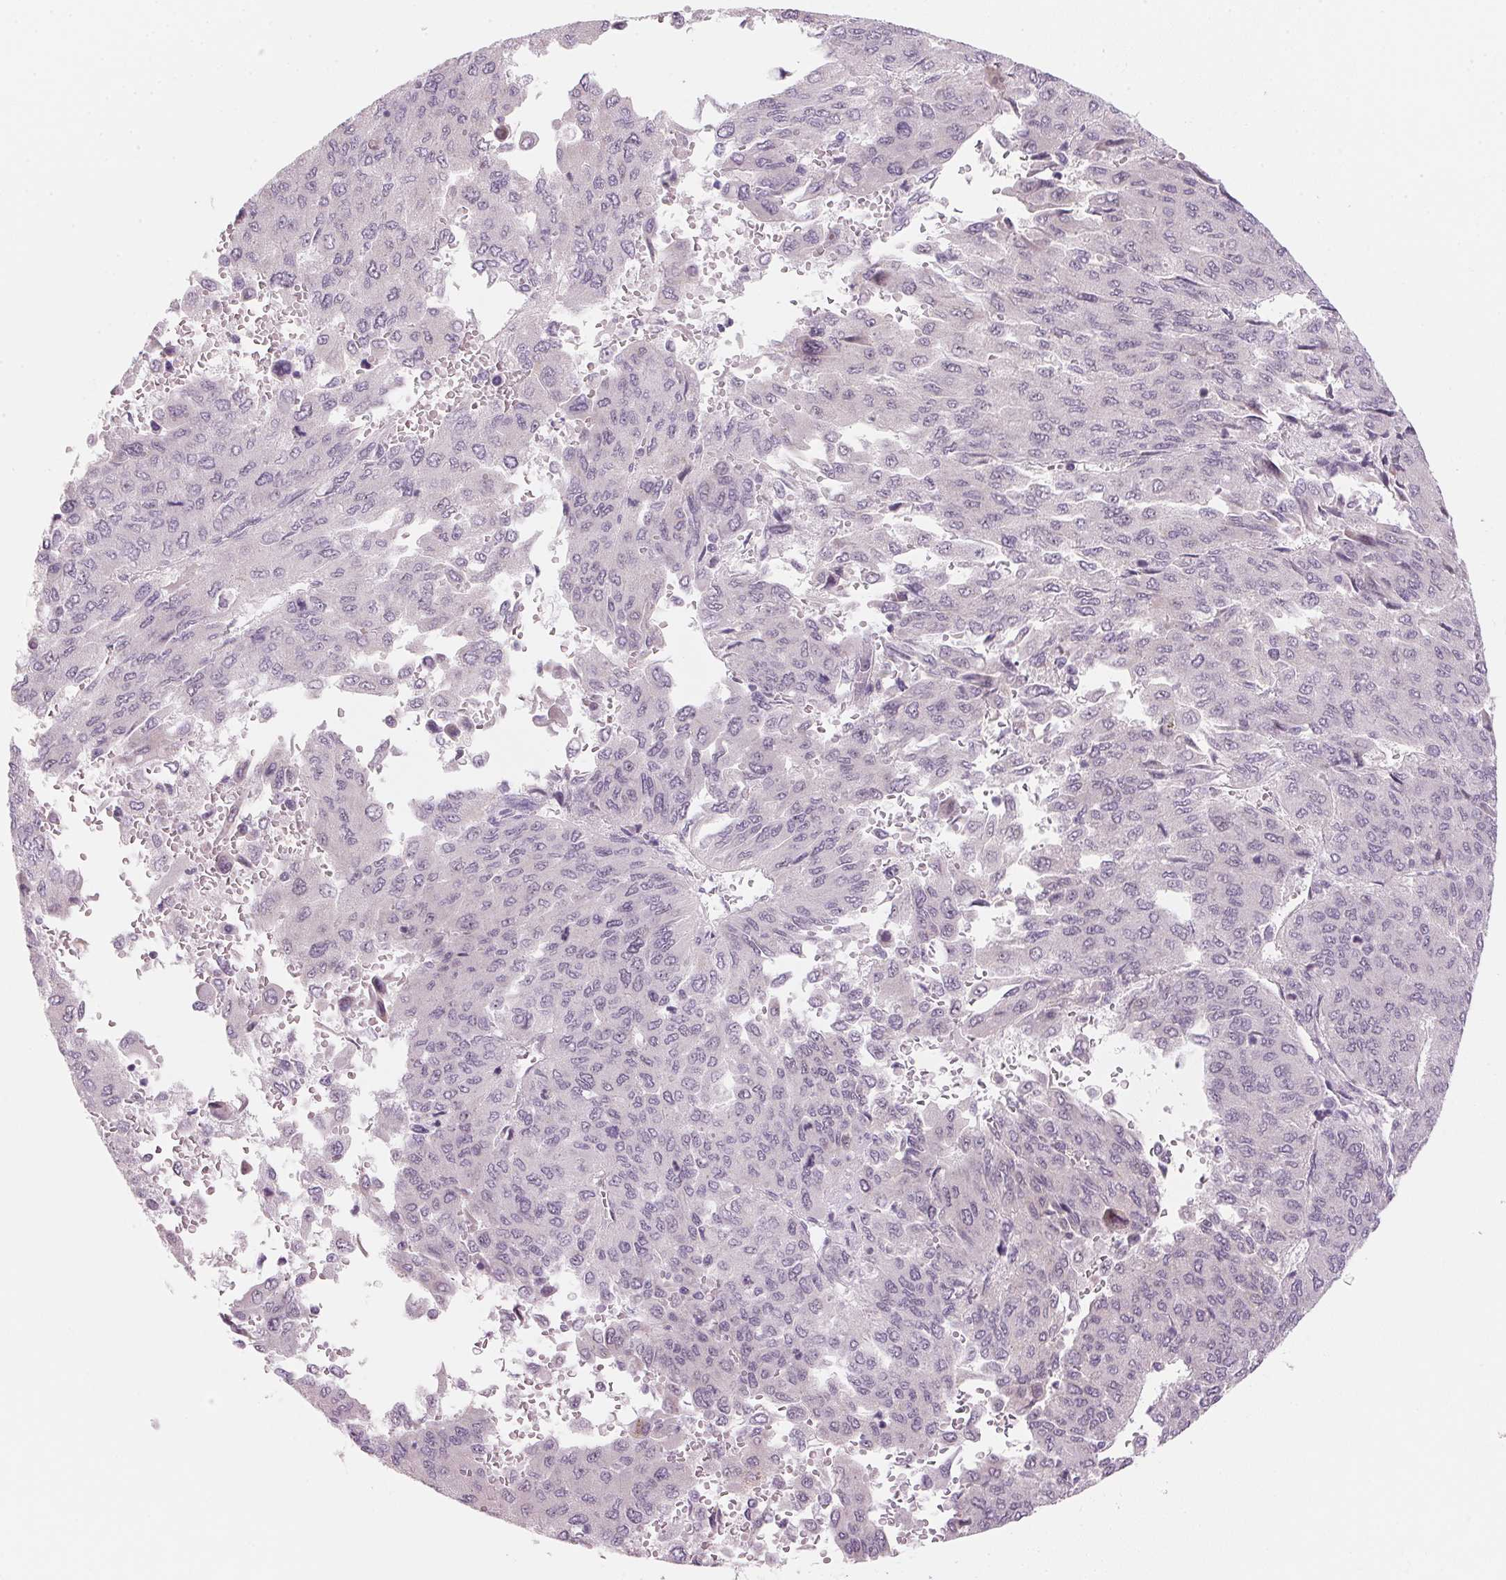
{"staining": {"intensity": "negative", "quantity": "none", "location": "none"}, "tissue": "liver cancer", "cell_type": "Tumor cells", "image_type": "cancer", "snomed": [{"axis": "morphology", "description": "Carcinoma, Hepatocellular, NOS"}, {"axis": "topography", "description": "Liver"}], "caption": "The histopathology image displays no staining of tumor cells in liver cancer (hepatocellular carcinoma).", "gene": "DNTTIP2", "patient": {"sex": "female", "age": 41}}